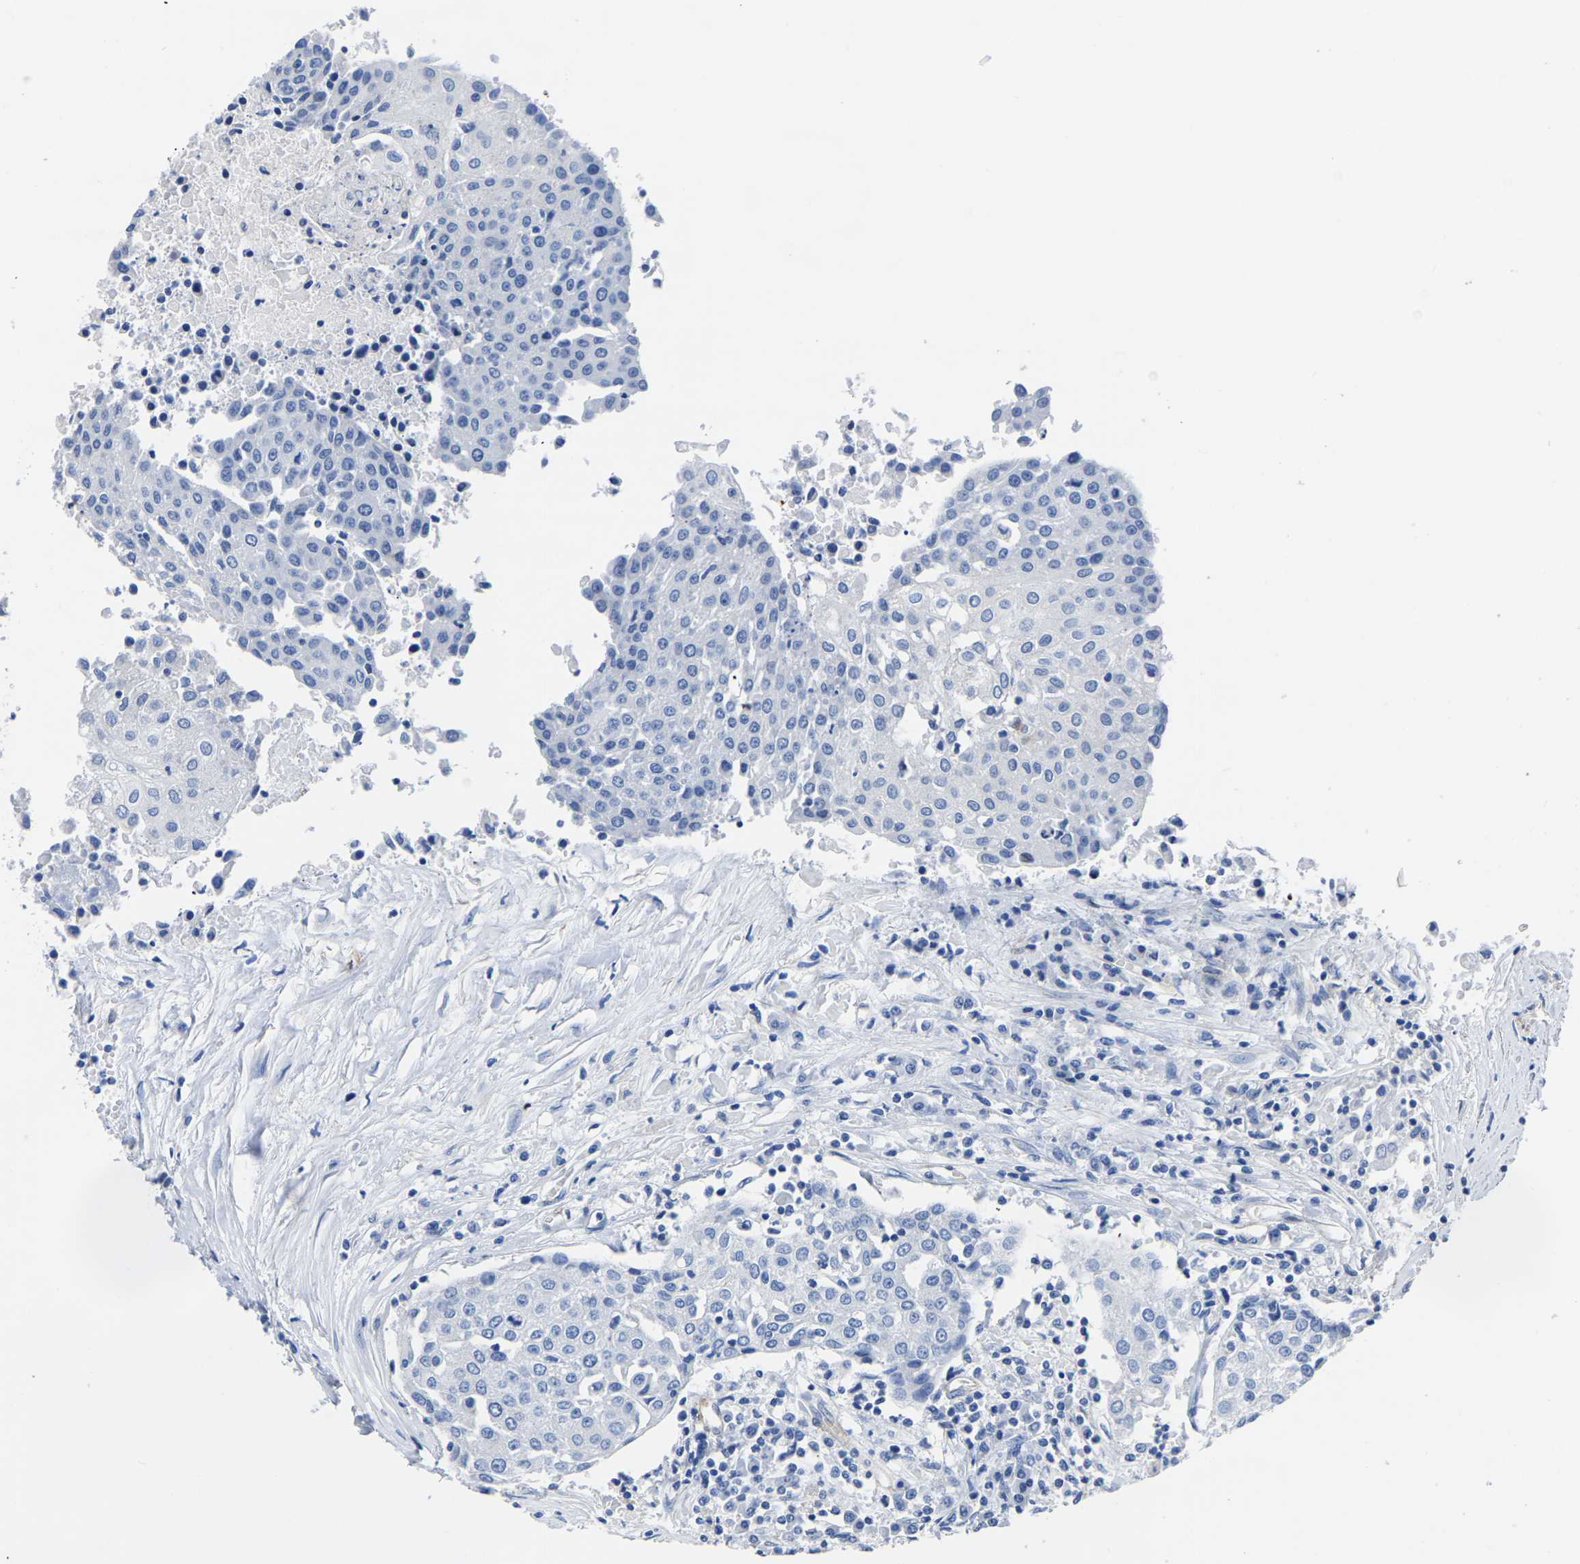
{"staining": {"intensity": "negative", "quantity": "none", "location": "none"}, "tissue": "urothelial cancer", "cell_type": "Tumor cells", "image_type": "cancer", "snomed": [{"axis": "morphology", "description": "Urothelial carcinoma, High grade"}, {"axis": "topography", "description": "Urinary bladder"}], "caption": "Protein analysis of high-grade urothelial carcinoma exhibits no significant staining in tumor cells. Nuclei are stained in blue.", "gene": "SLC45A3", "patient": {"sex": "female", "age": 85}}